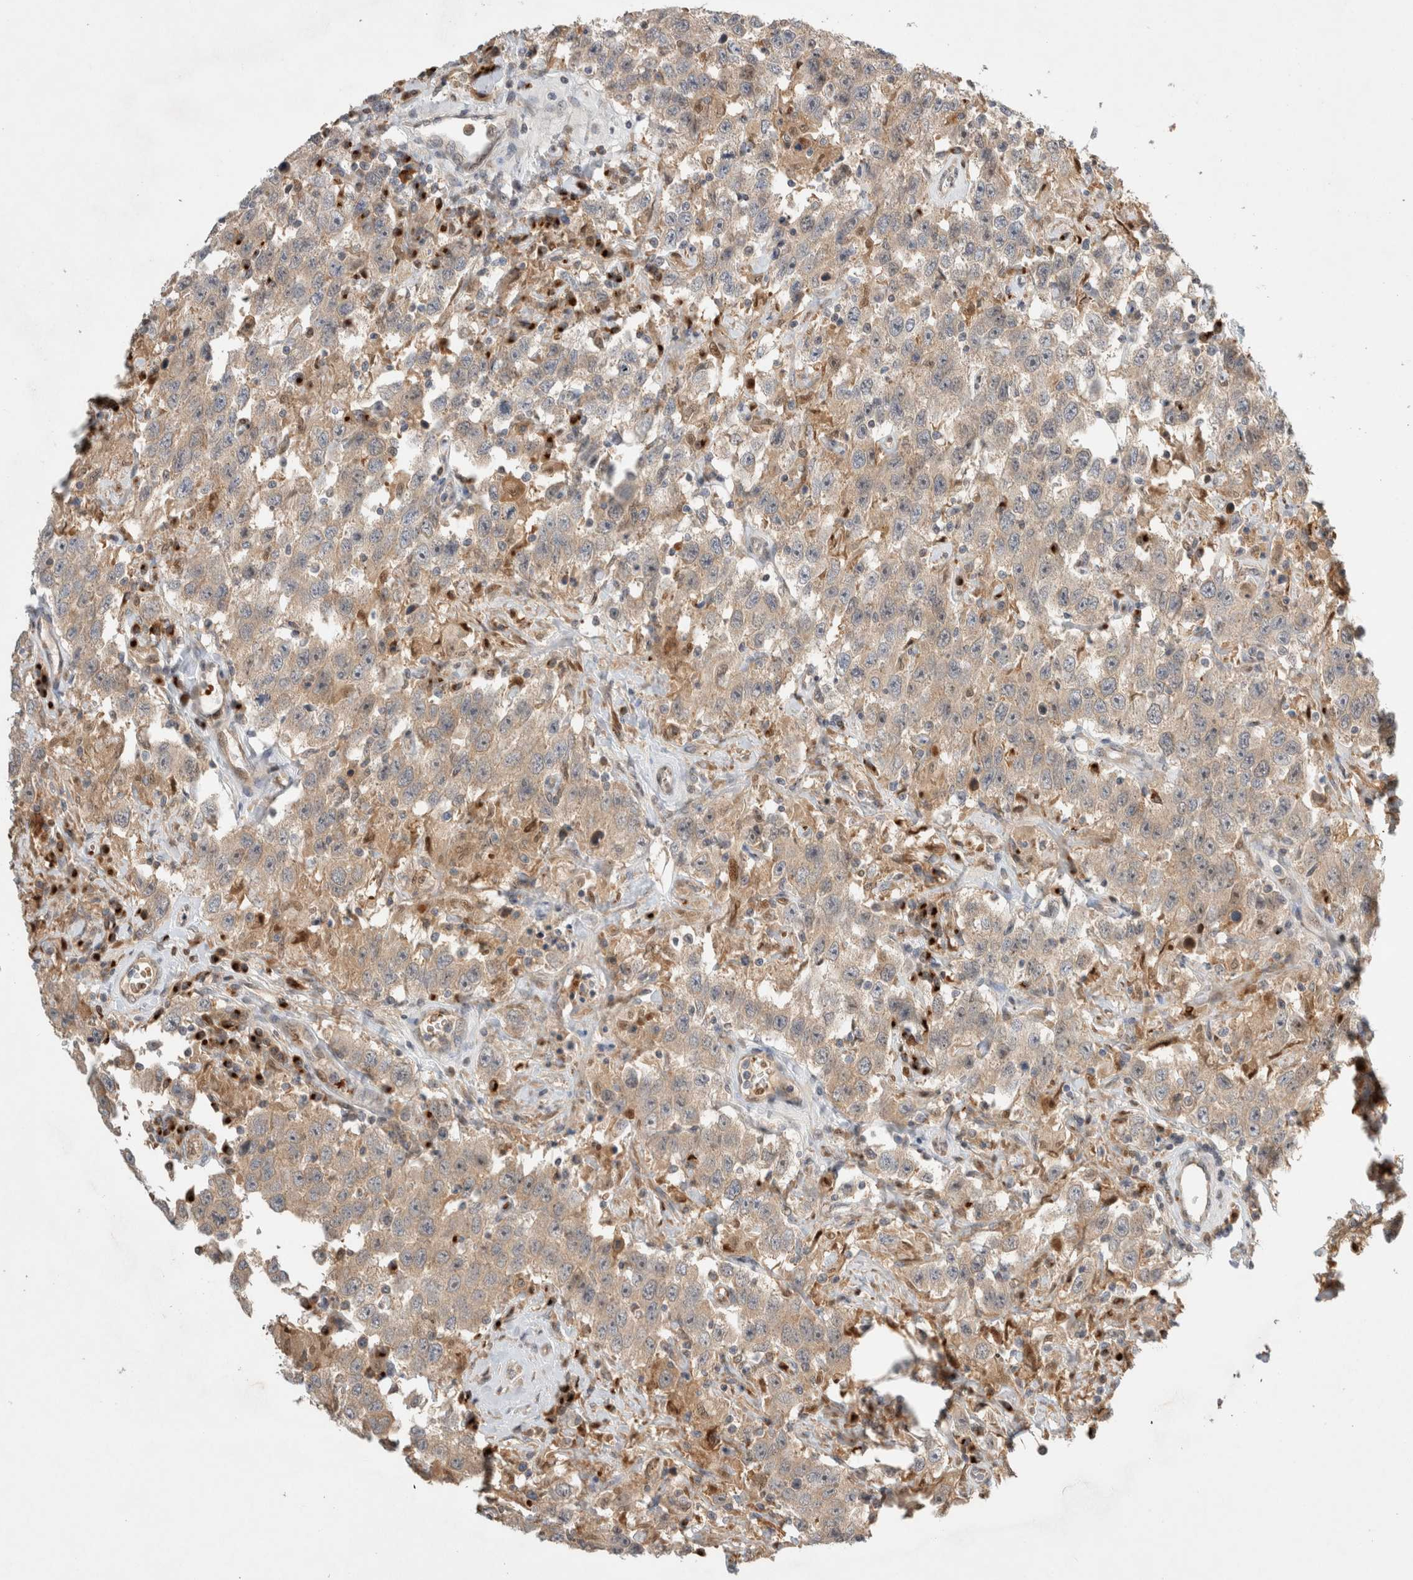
{"staining": {"intensity": "weak", "quantity": "25%-75%", "location": "cytoplasmic/membranous"}, "tissue": "testis cancer", "cell_type": "Tumor cells", "image_type": "cancer", "snomed": [{"axis": "morphology", "description": "Seminoma, NOS"}, {"axis": "topography", "description": "Testis"}], "caption": "This is a micrograph of immunohistochemistry (IHC) staining of seminoma (testis), which shows weak staining in the cytoplasmic/membranous of tumor cells.", "gene": "OTUD6B", "patient": {"sex": "male", "age": 41}}